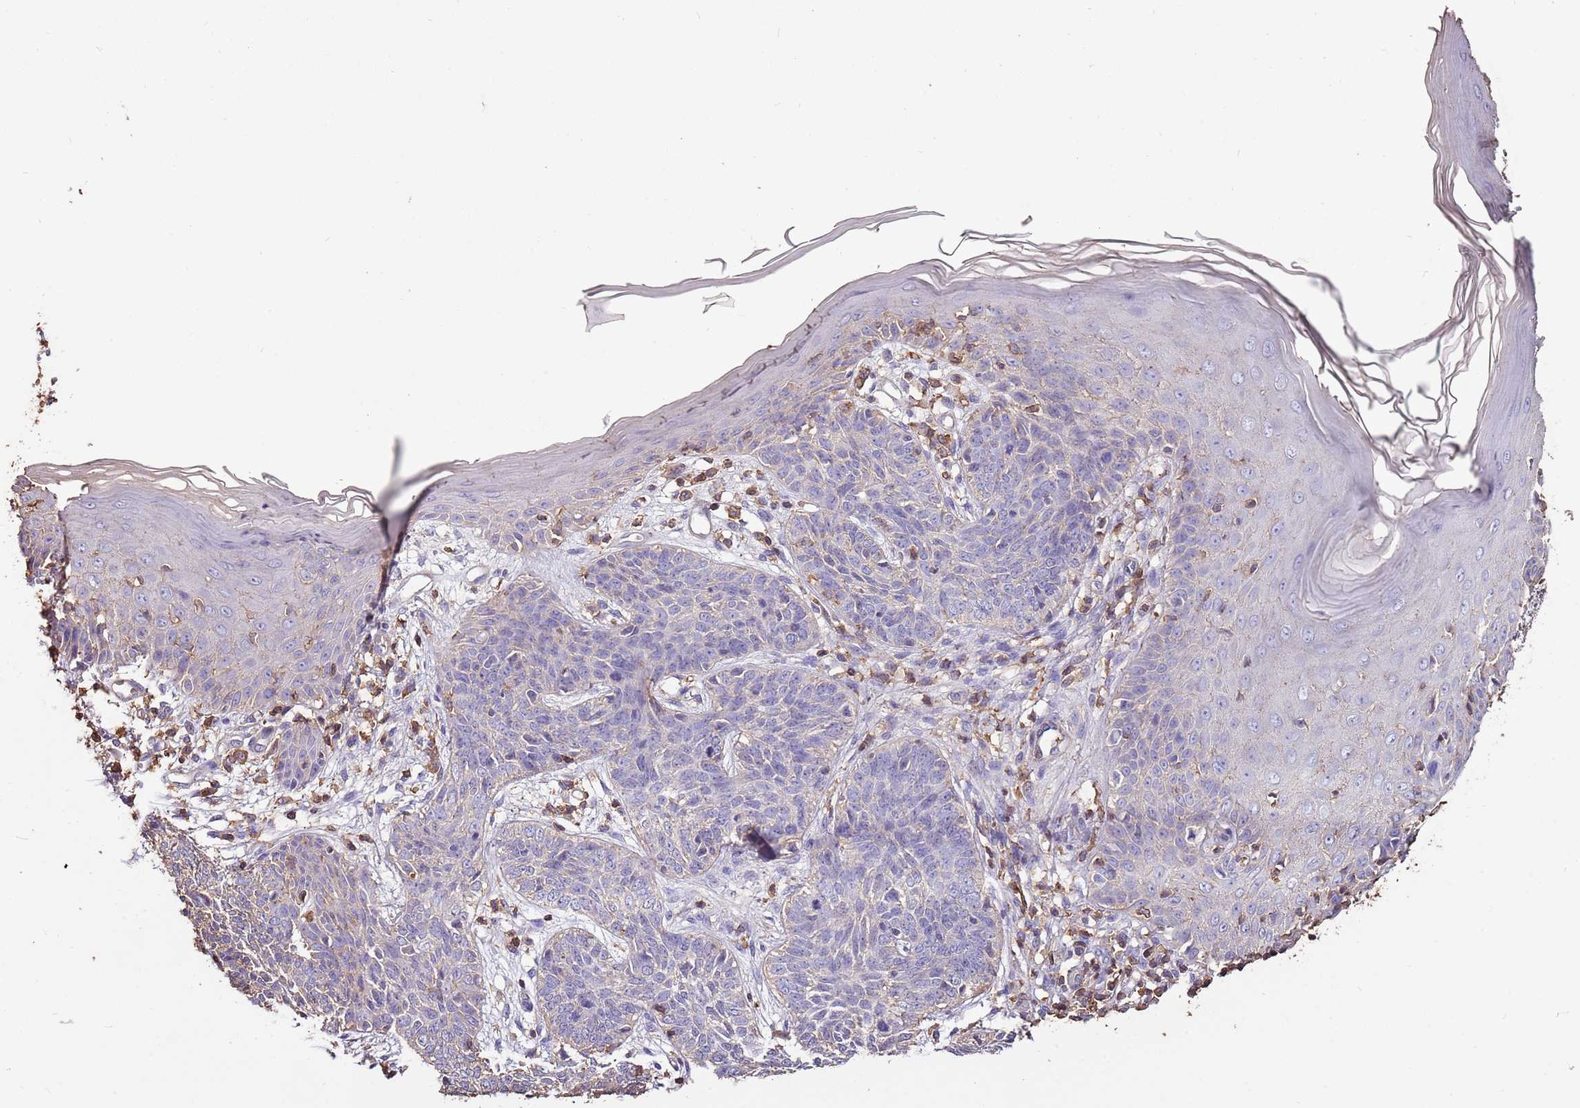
{"staining": {"intensity": "negative", "quantity": "none", "location": "none"}, "tissue": "skin cancer", "cell_type": "Tumor cells", "image_type": "cancer", "snomed": [{"axis": "morphology", "description": "Basal cell carcinoma"}, {"axis": "topography", "description": "Skin"}], "caption": "There is no significant staining in tumor cells of skin cancer. (IHC, brightfield microscopy, high magnification).", "gene": "ARL10", "patient": {"sex": "female", "age": 66}}